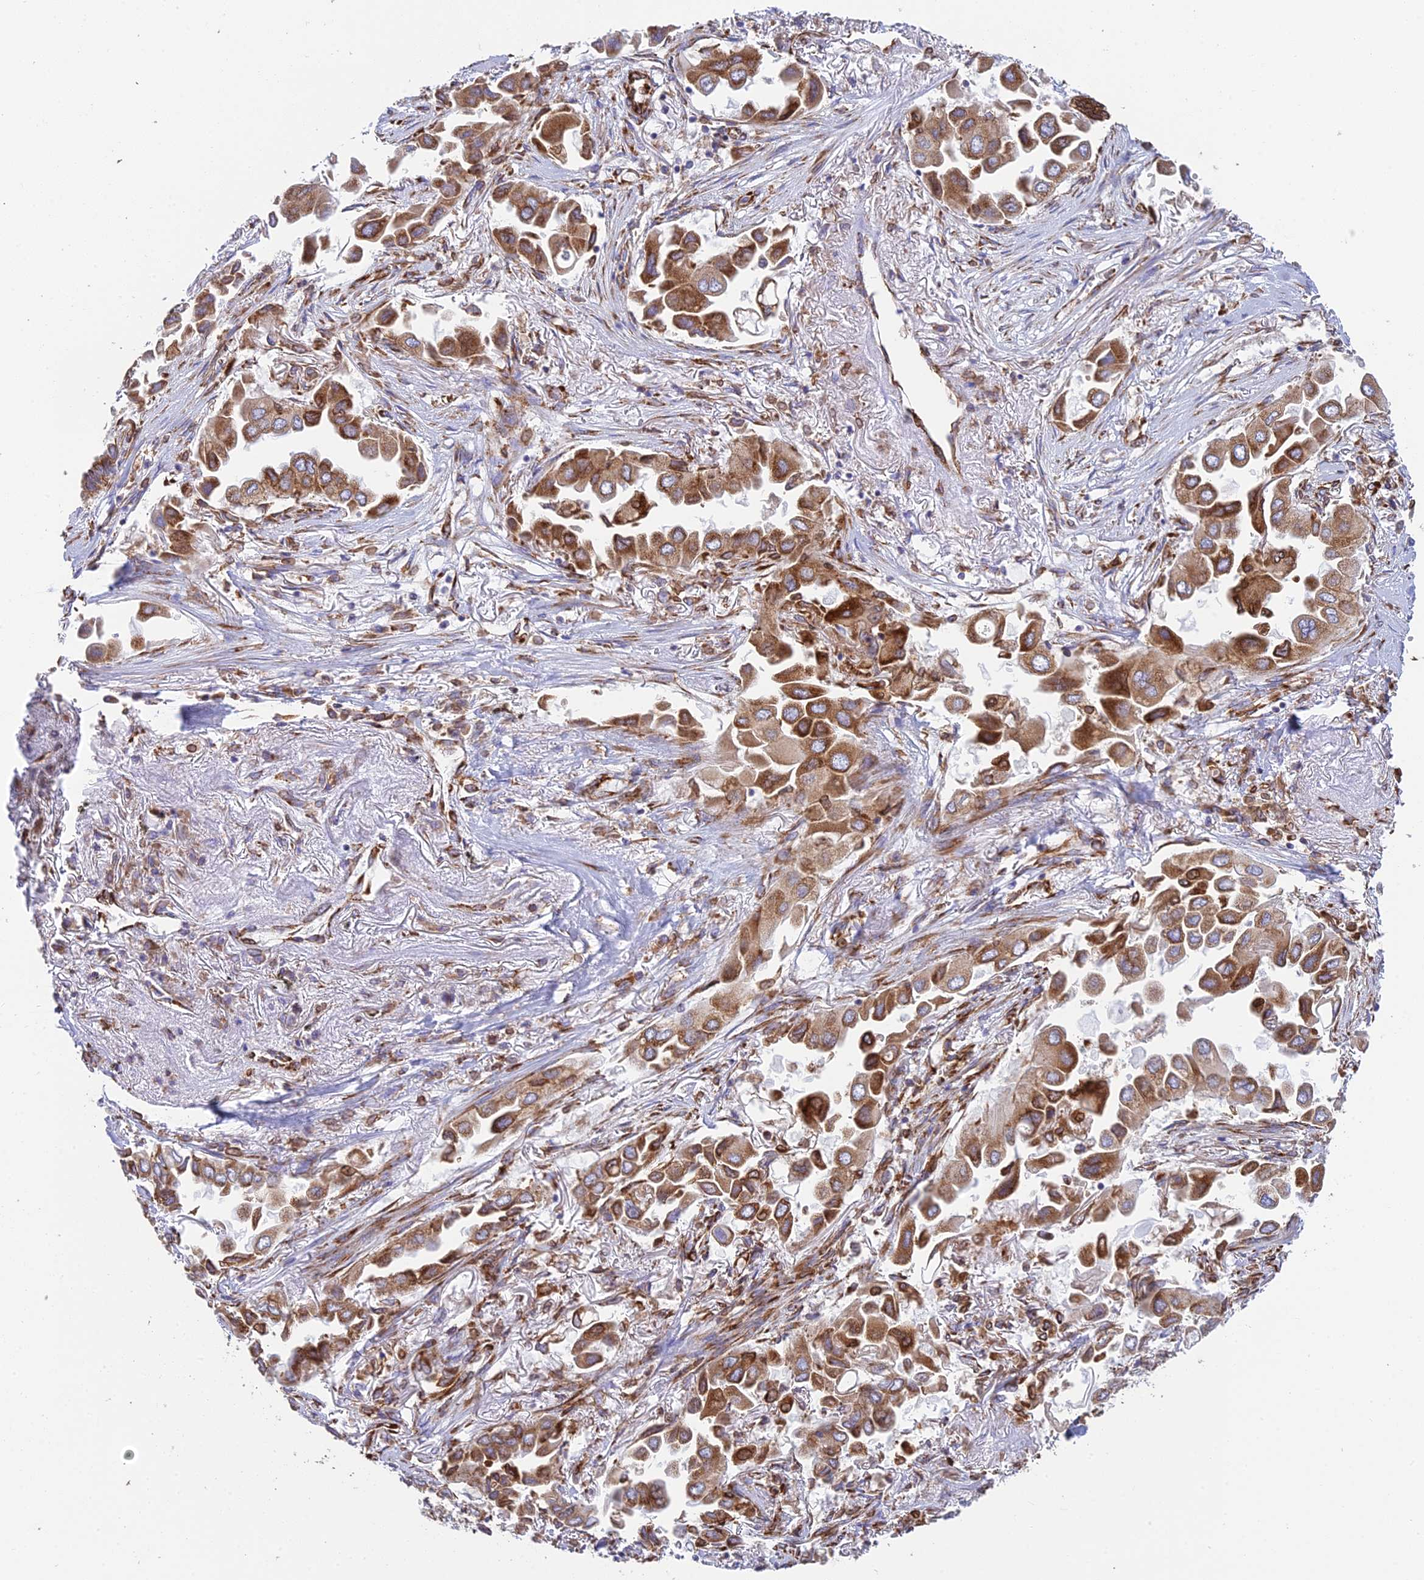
{"staining": {"intensity": "moderate", "quantity": ">75%", "location": "cytoplasmic/membranous"}, "tissue": "lung cancer", "cell_type": "Tumor cells", "image_type": "cancer", "snomed": [{"axis": "morphology", "description": "Adenocarcinoma, NOS"}, {"axis": "topography", "description": "Lung"}], "caption": "Tumor cells display medium levels of moderate cytoplasmic/membranous positivity in approximately >75% of cells in lung cancer.", "gene": "CCDC69", "patient": {"sex": "female", "age": 76}}